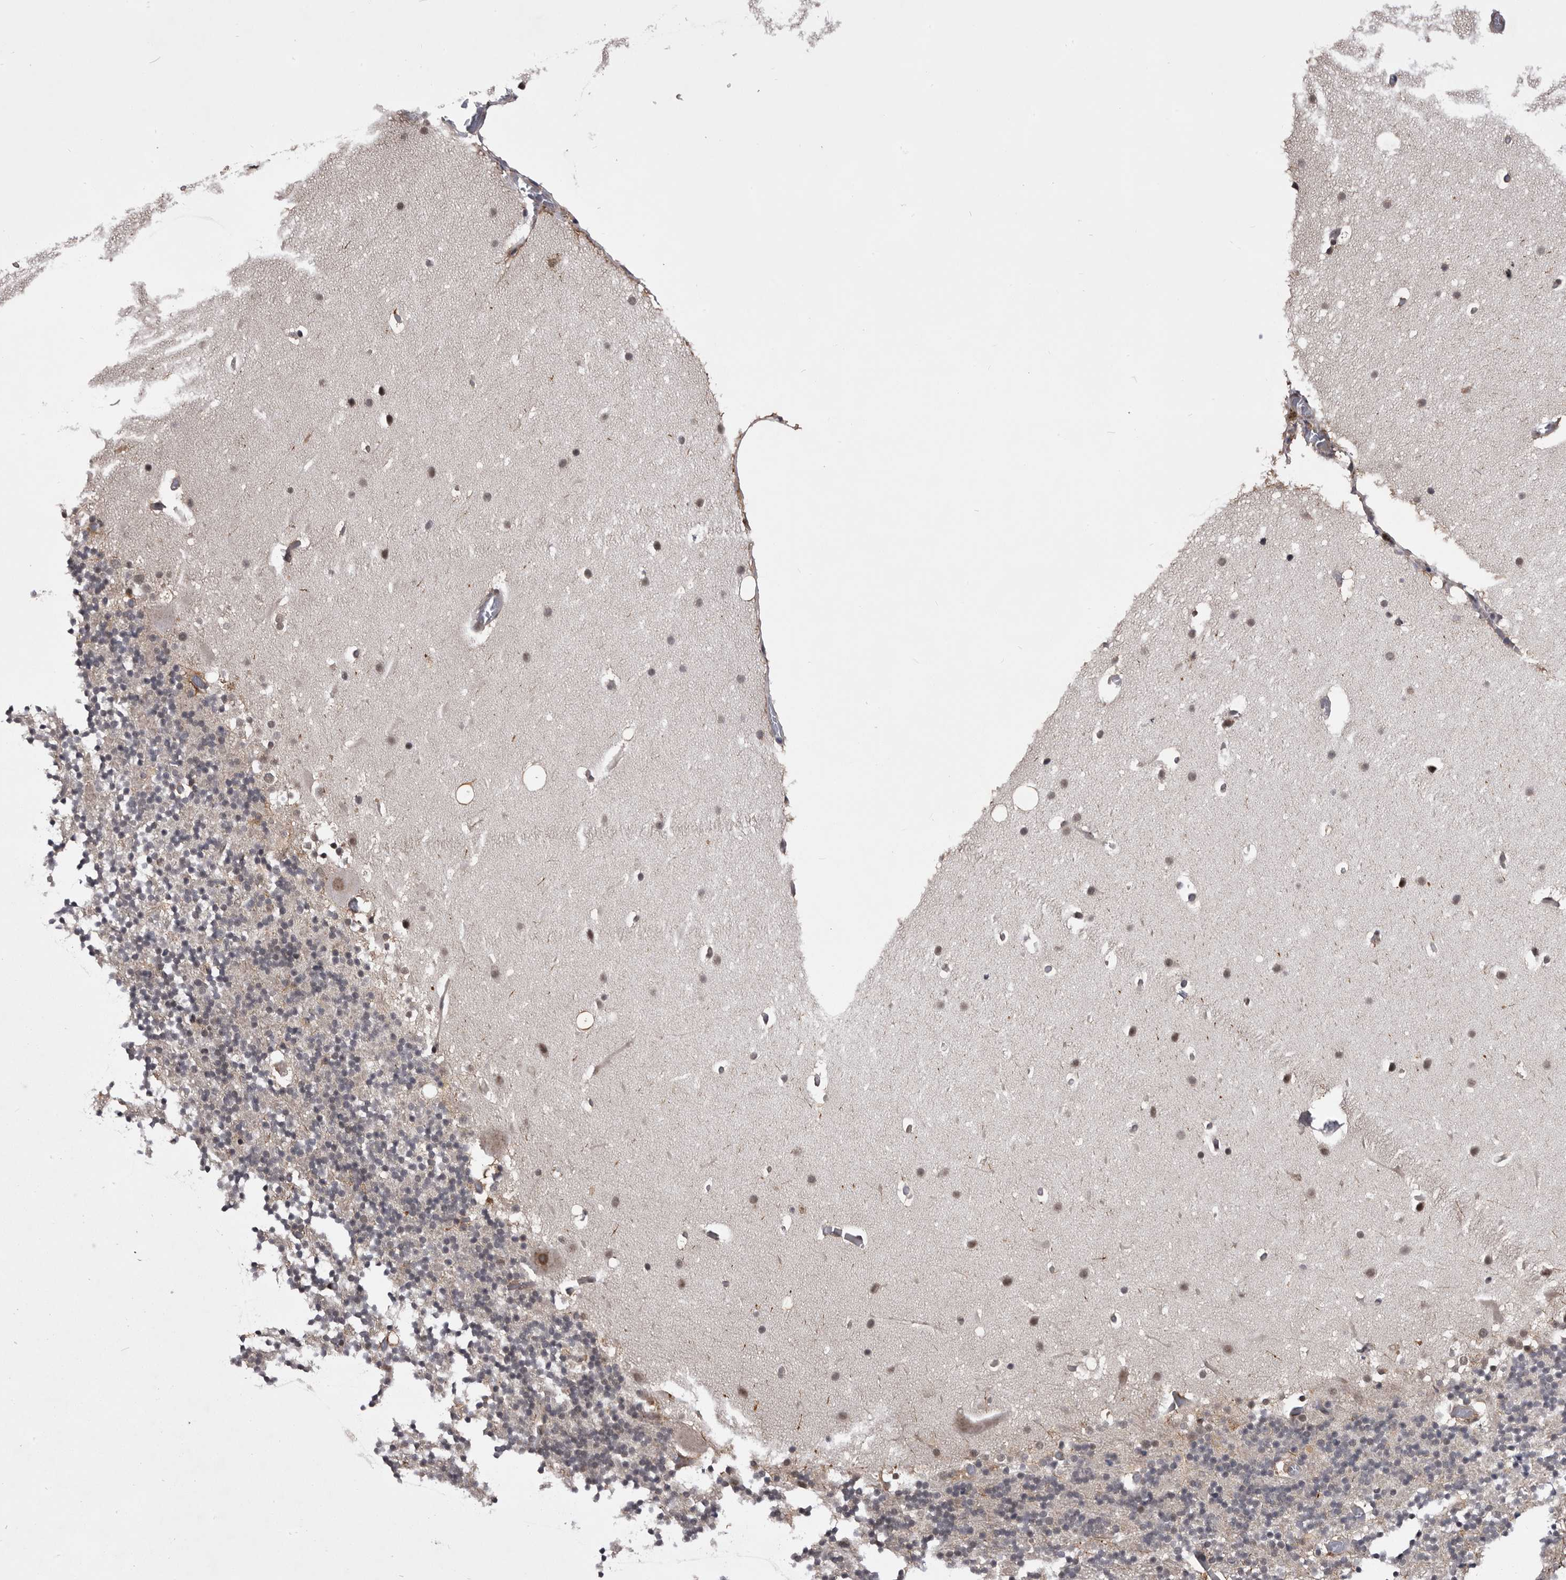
{"staining": {"intensity": "negative", "quantity": "none", "location": "none"}, "tissue": "cerebellum", "cell_type": "Cells in granular layer", "image_type": "normal", "snomed": [{"axis": "morphology", "description": "Normal tissue, NOS"}, {"axis": "topography", "description": "Cerebellum"}], "caption": "Immunohistochemistry of normal human cerebellum demonstrates no expression in cells in granular layer.", "gene": "PRPF3", "patient": {"sex": "male", "age": 57}}